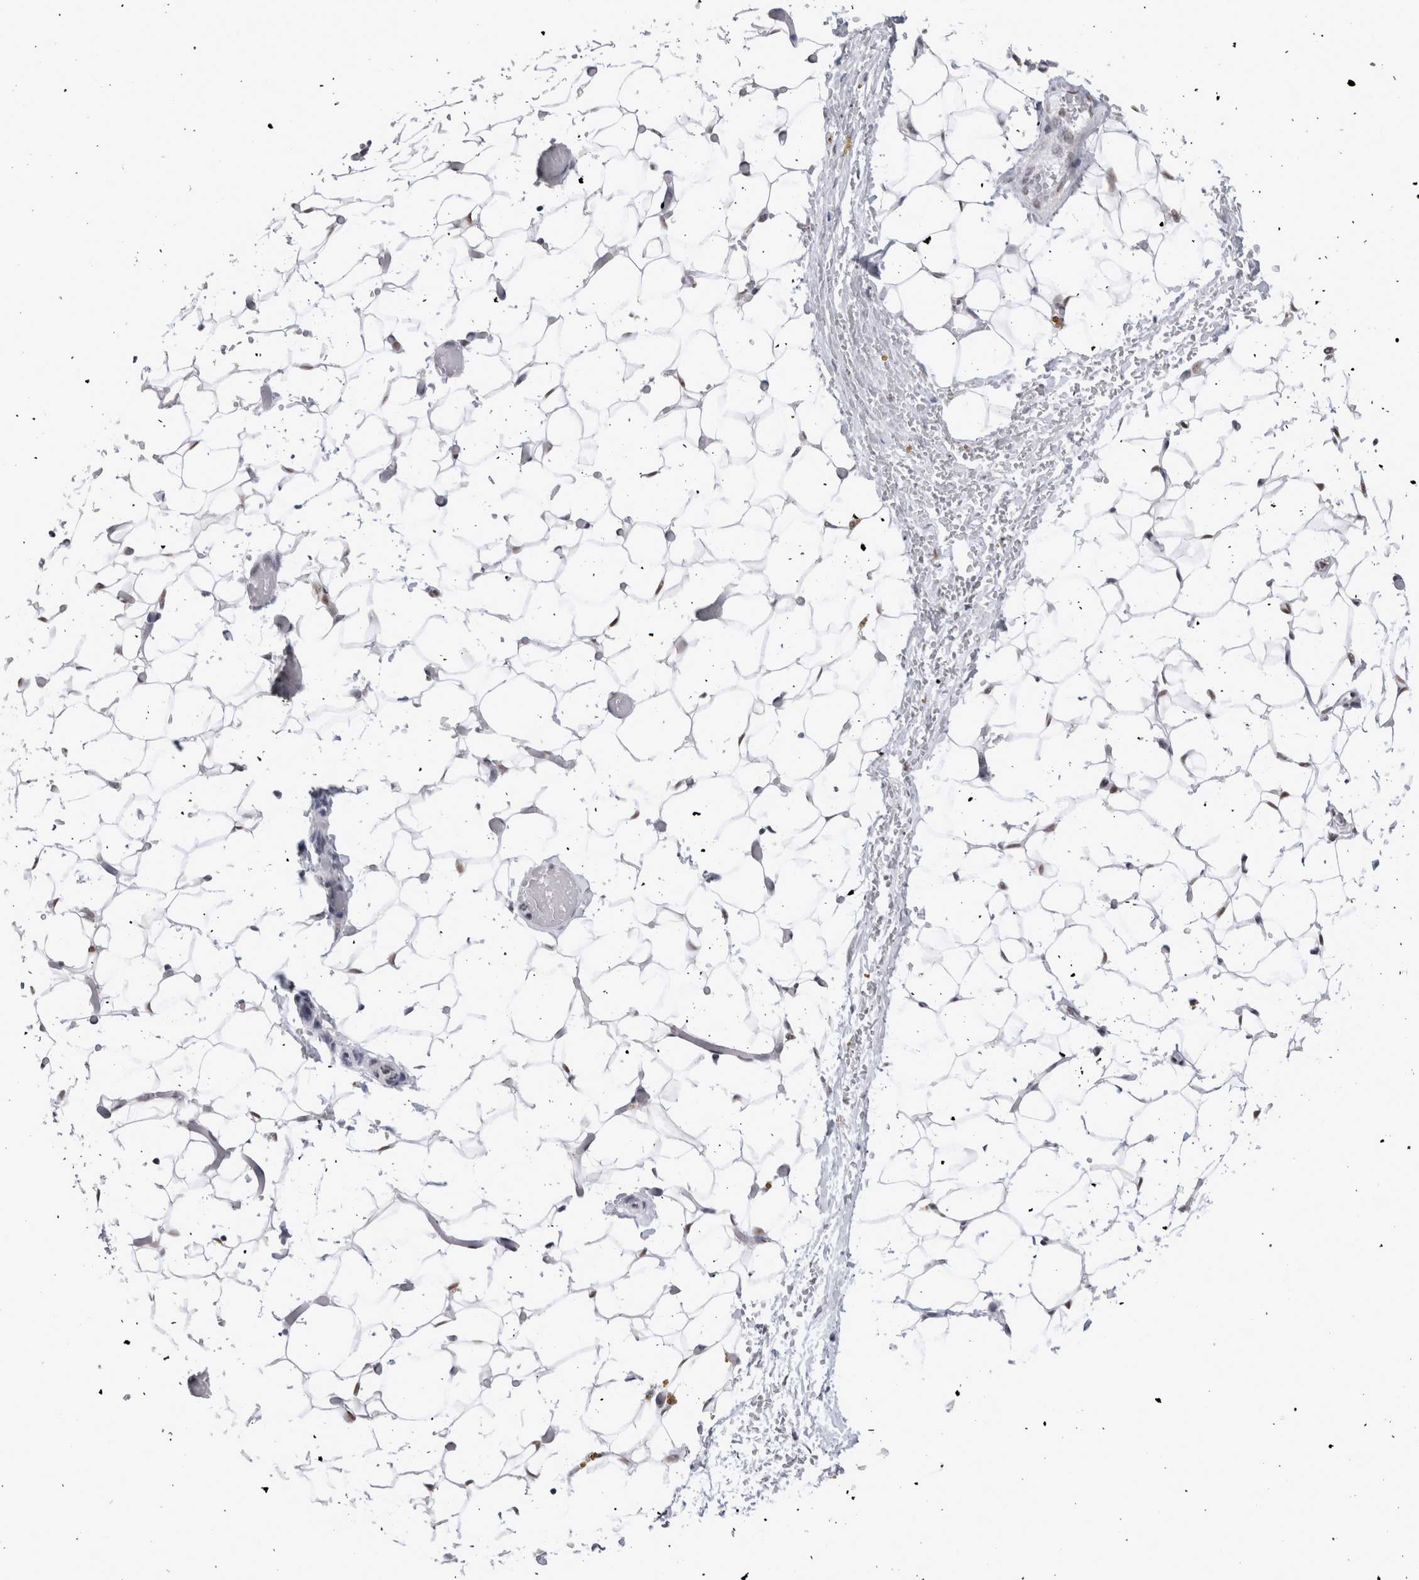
{"staining": {"intensity": "moderate", "quantity": "25%-75%", "location": "nuclear"}, "tissue": "adipose tissue", "cell_type": "Adipocytes", "image_type": "normal", "snomed": [{"axis": "morphology", "description": "Normal tissue, NOS"}, {"axis": "topography", "description": "Kidney"}, {"axis": "topography", "description": "Peripheral nerve tissue"}], "caption": "Immunohistochemistry micrograph of unremarkable human adipose tissue stained for a protein (brown), which exhibits medium levels of moderate nuclear positivity in about 25%-75% of adipocytes.", "gene": "API5", "patient": {"sex": "male", "age": 7}}